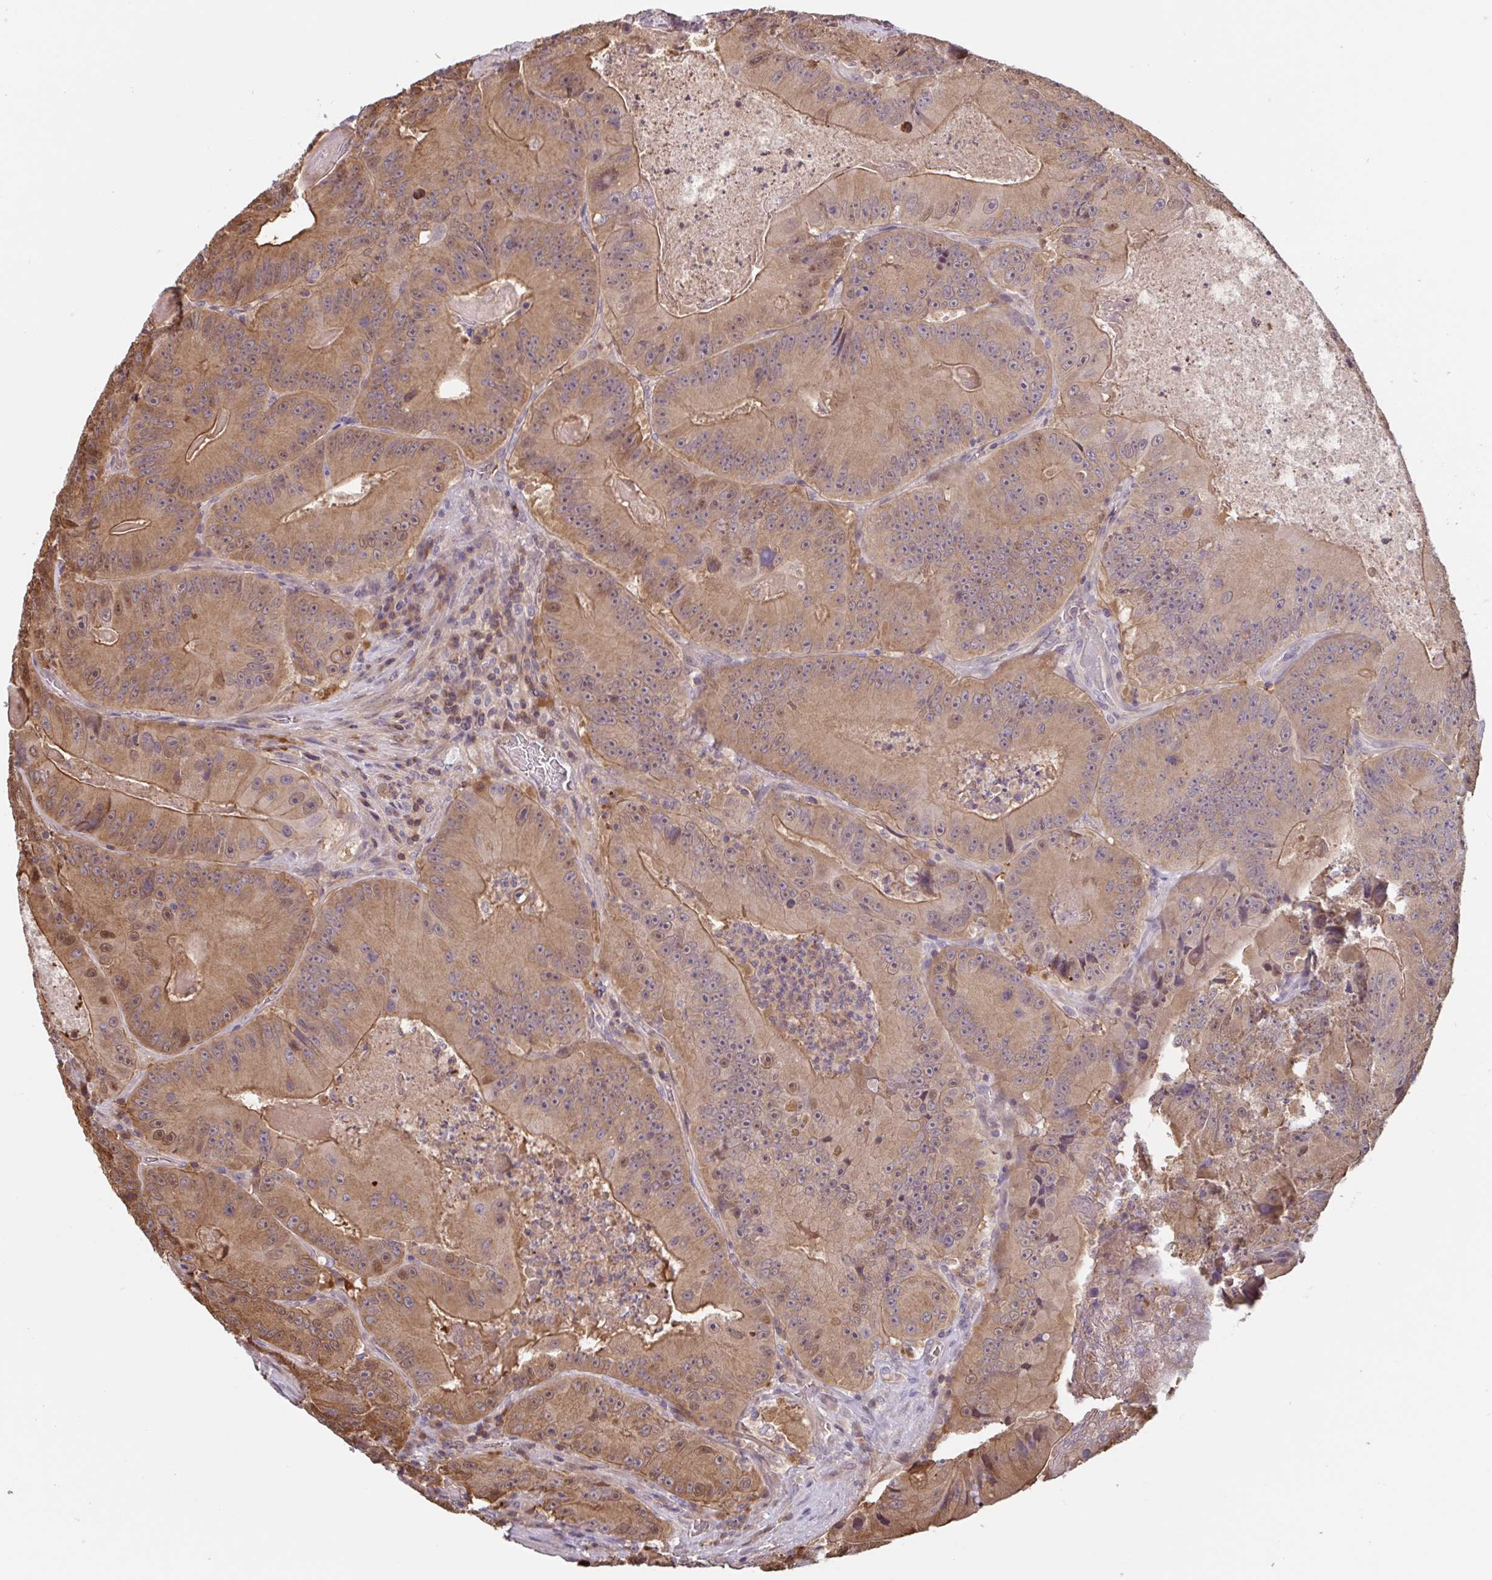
{"staining": {"intensity": "moderate", "quantity": ">75%", "location": "cytoplasmic/membranous"}, "tissue": "colorectal cancer", "cell_type": "Tumor cells", "image_type": "cancer", "snomed": [{"axis": "morphology", "description": "Adenocarcinoma, NOS"}, {"axis": "topography", "description": "Colon"}], "caption": "About >75% of tumor cells in colorectal cancer (adenocarcinoma) show moderate cytoplasmic/membranous protein expression as visualized by brown immunohistochemical staining.", "gene": "OTOP2", "patient": {"sex": "female", "age": 86}}